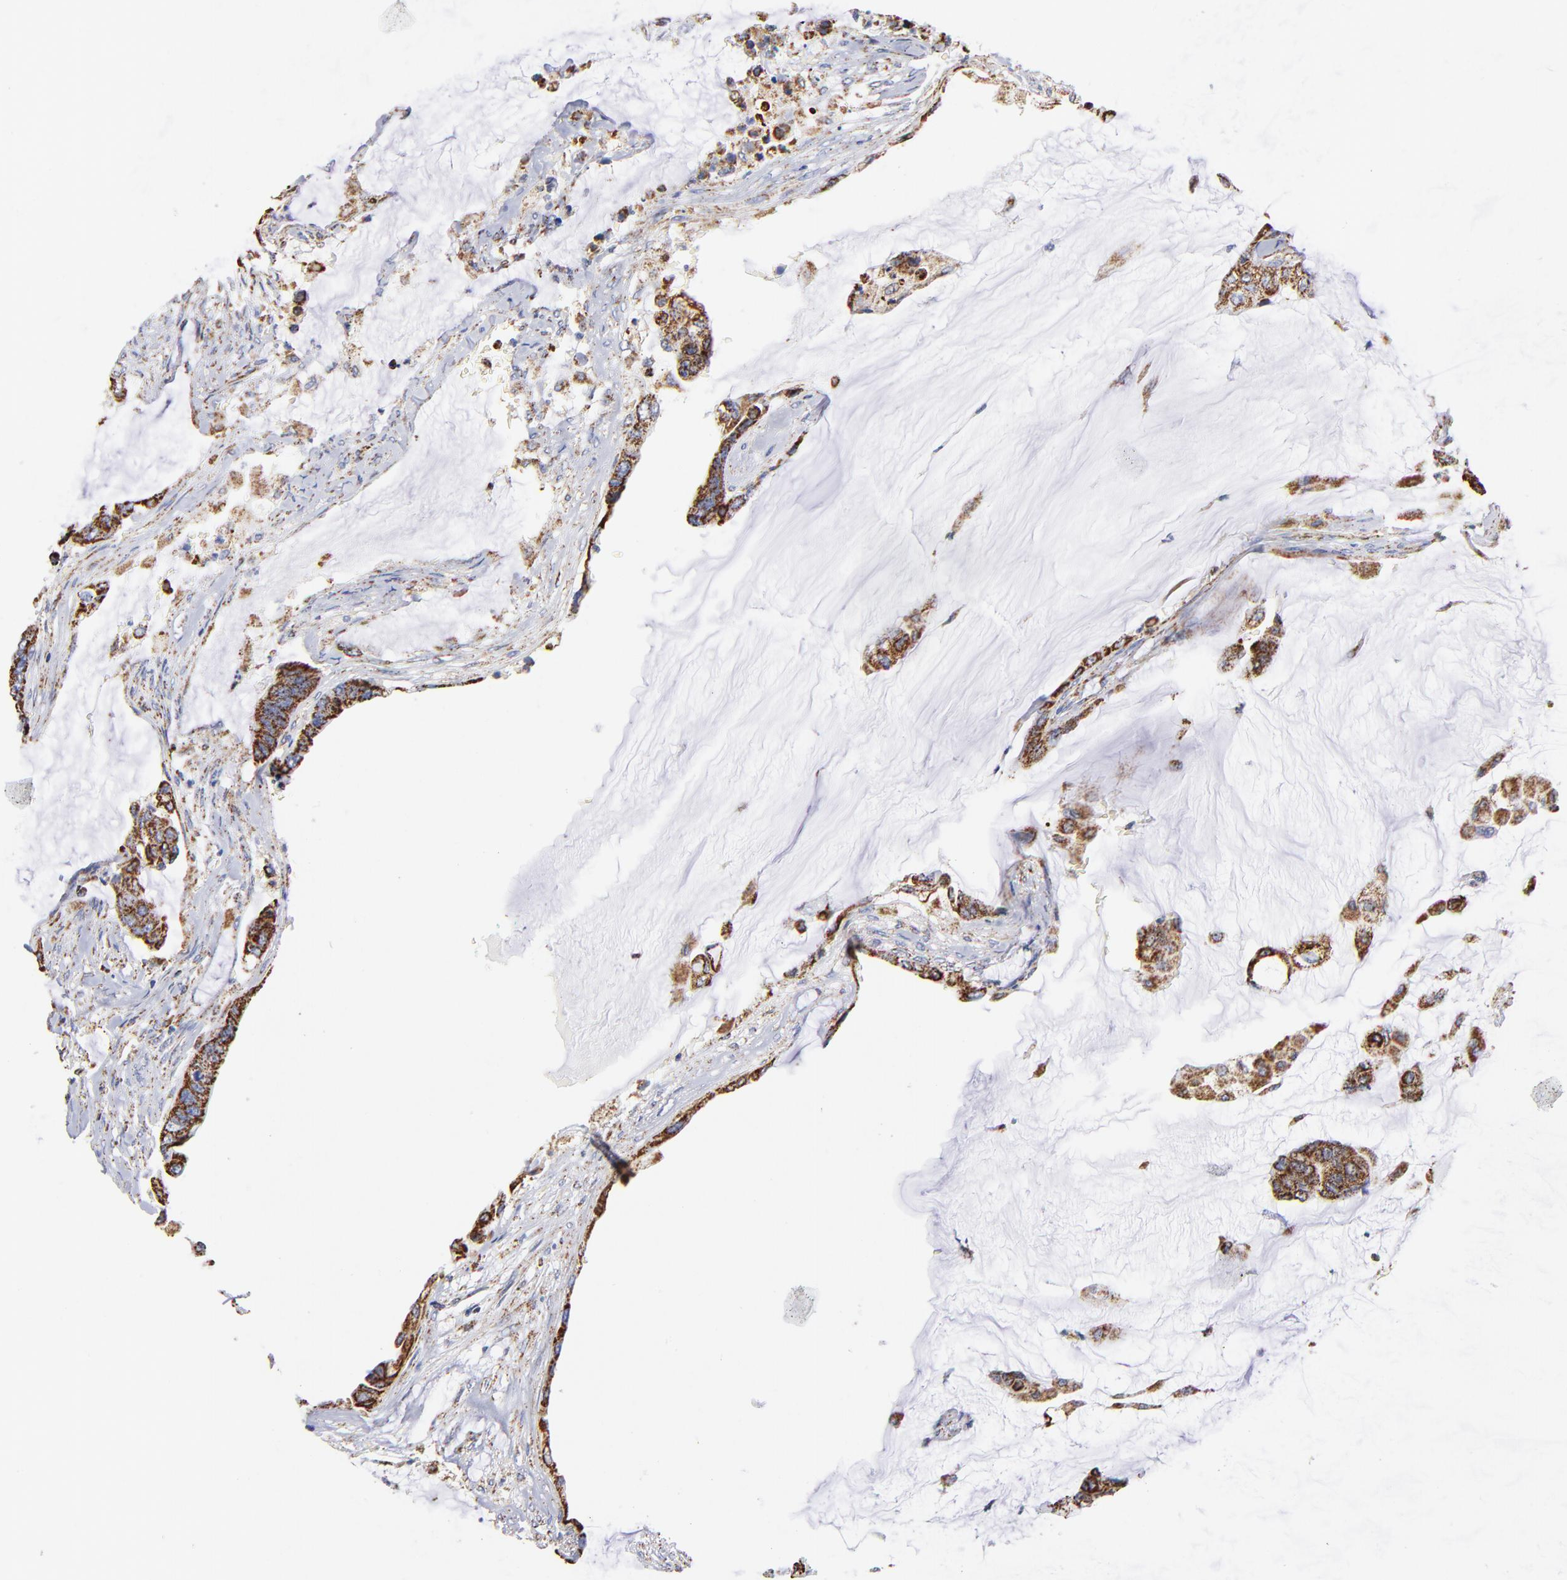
{"staining": {"intensity": "strong", "quantity": ">75%", "location": "cytoplasmic/membranous"}, "tissue": "colorectal cancer", "cell_type": "Tumor cells", "image_type": "cancer", "snomed": [{"axis": "morphology", "description": "Adenocarcinoma, NOS"}, {"axis": "topography", "description": "Rectum"}], "caption": "Human colorectal cancer (adenocarcinoma) stained with a protein marker demonstrates strong staining in tumor cells.", "gene": "PHB1", "patient": {"sex": "female", "age": 59}}